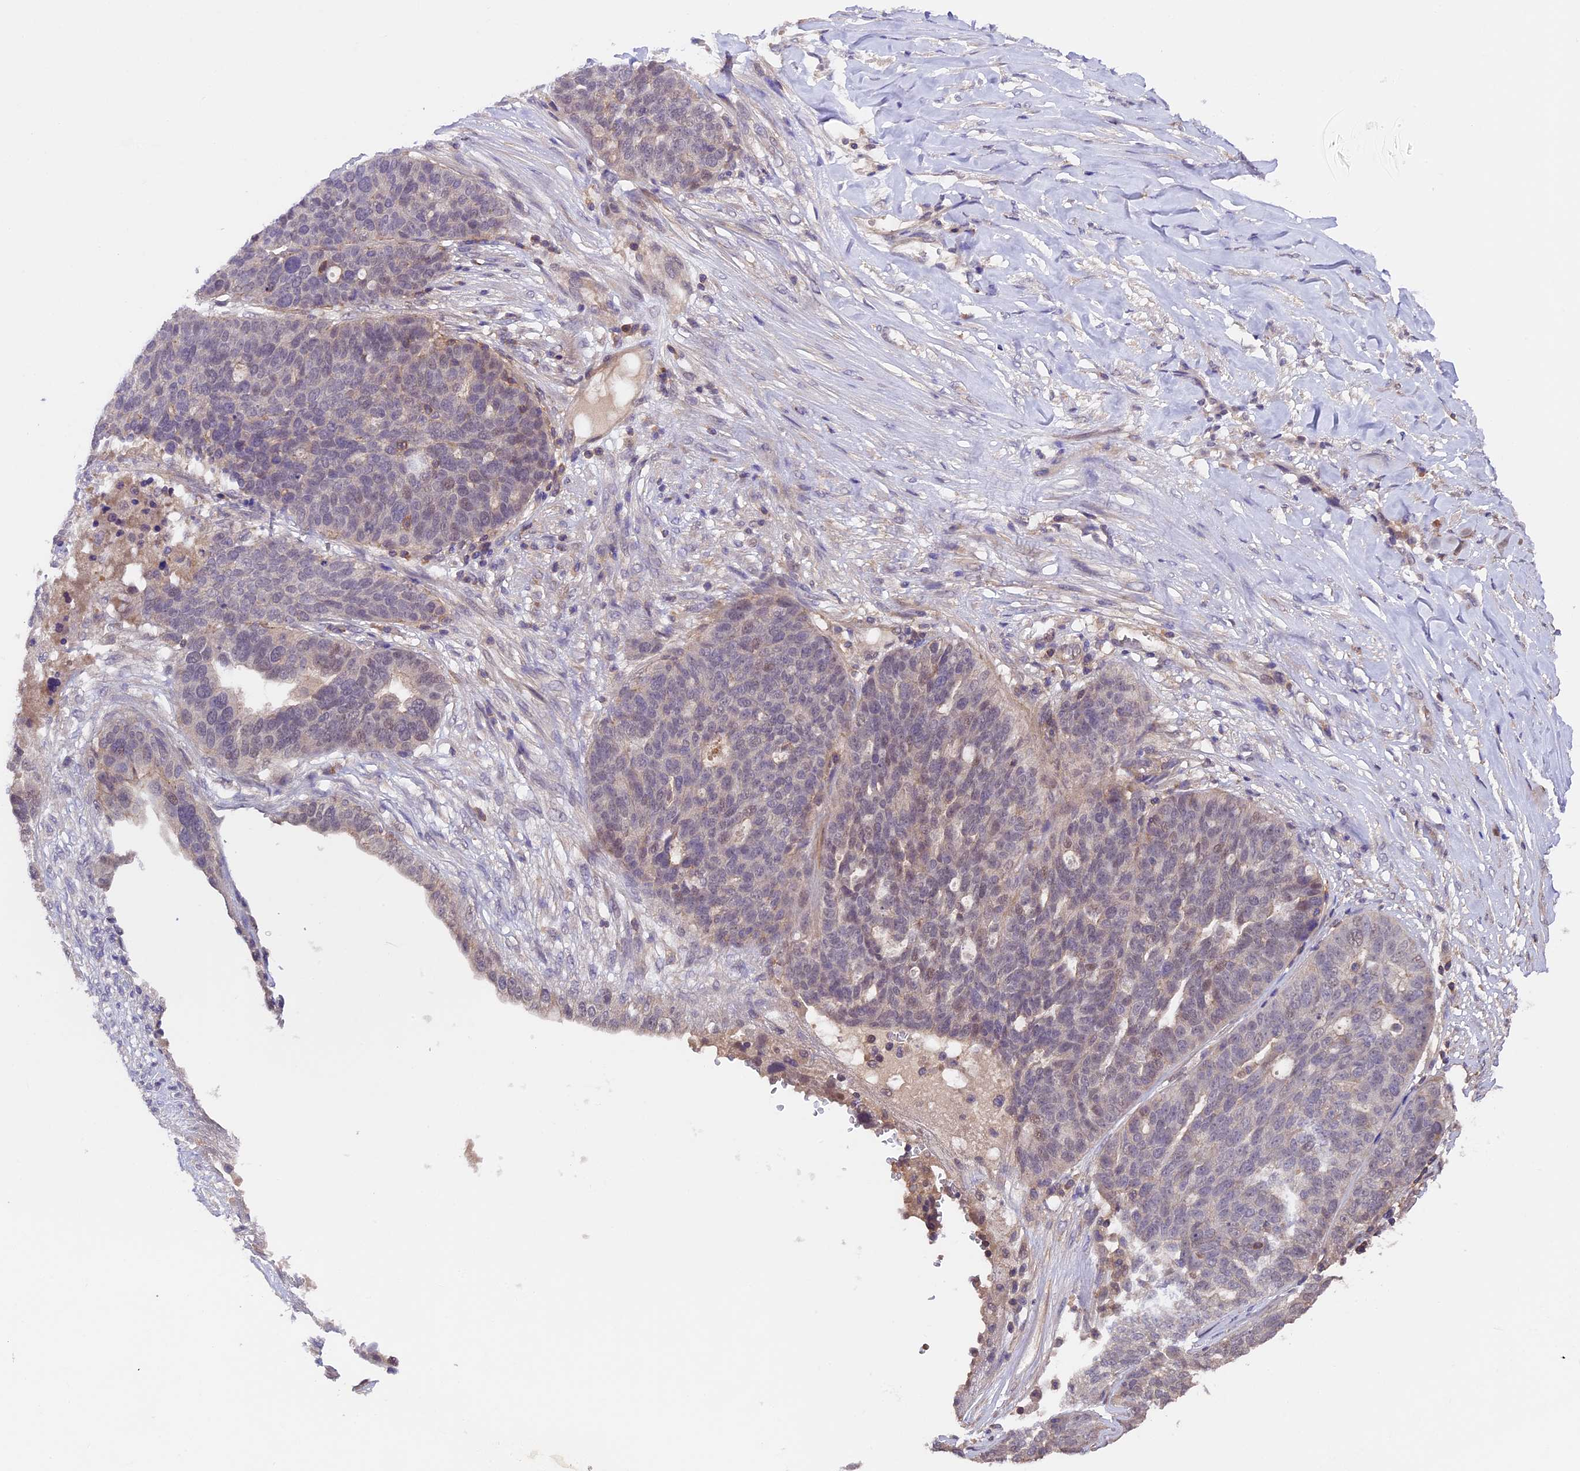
{"staining": {"intensity": "negative", "quantity": "none", "location": "none"}, "tissue": "ovarian cancer", "cell_type": "Tumor cells", "image_type": "cancer", "snomed": [{"axis": "morphology", "description": "Cystadenocarcinoma, serous, NOS"}, {"axis": "topography", "description": "Ovary"}], "caption": "Image shows no protein staining in tumor cells of ovarian cancer tissue.", "gene": "TBC1D1", "patient": {"sex": "female", "age": 59}}